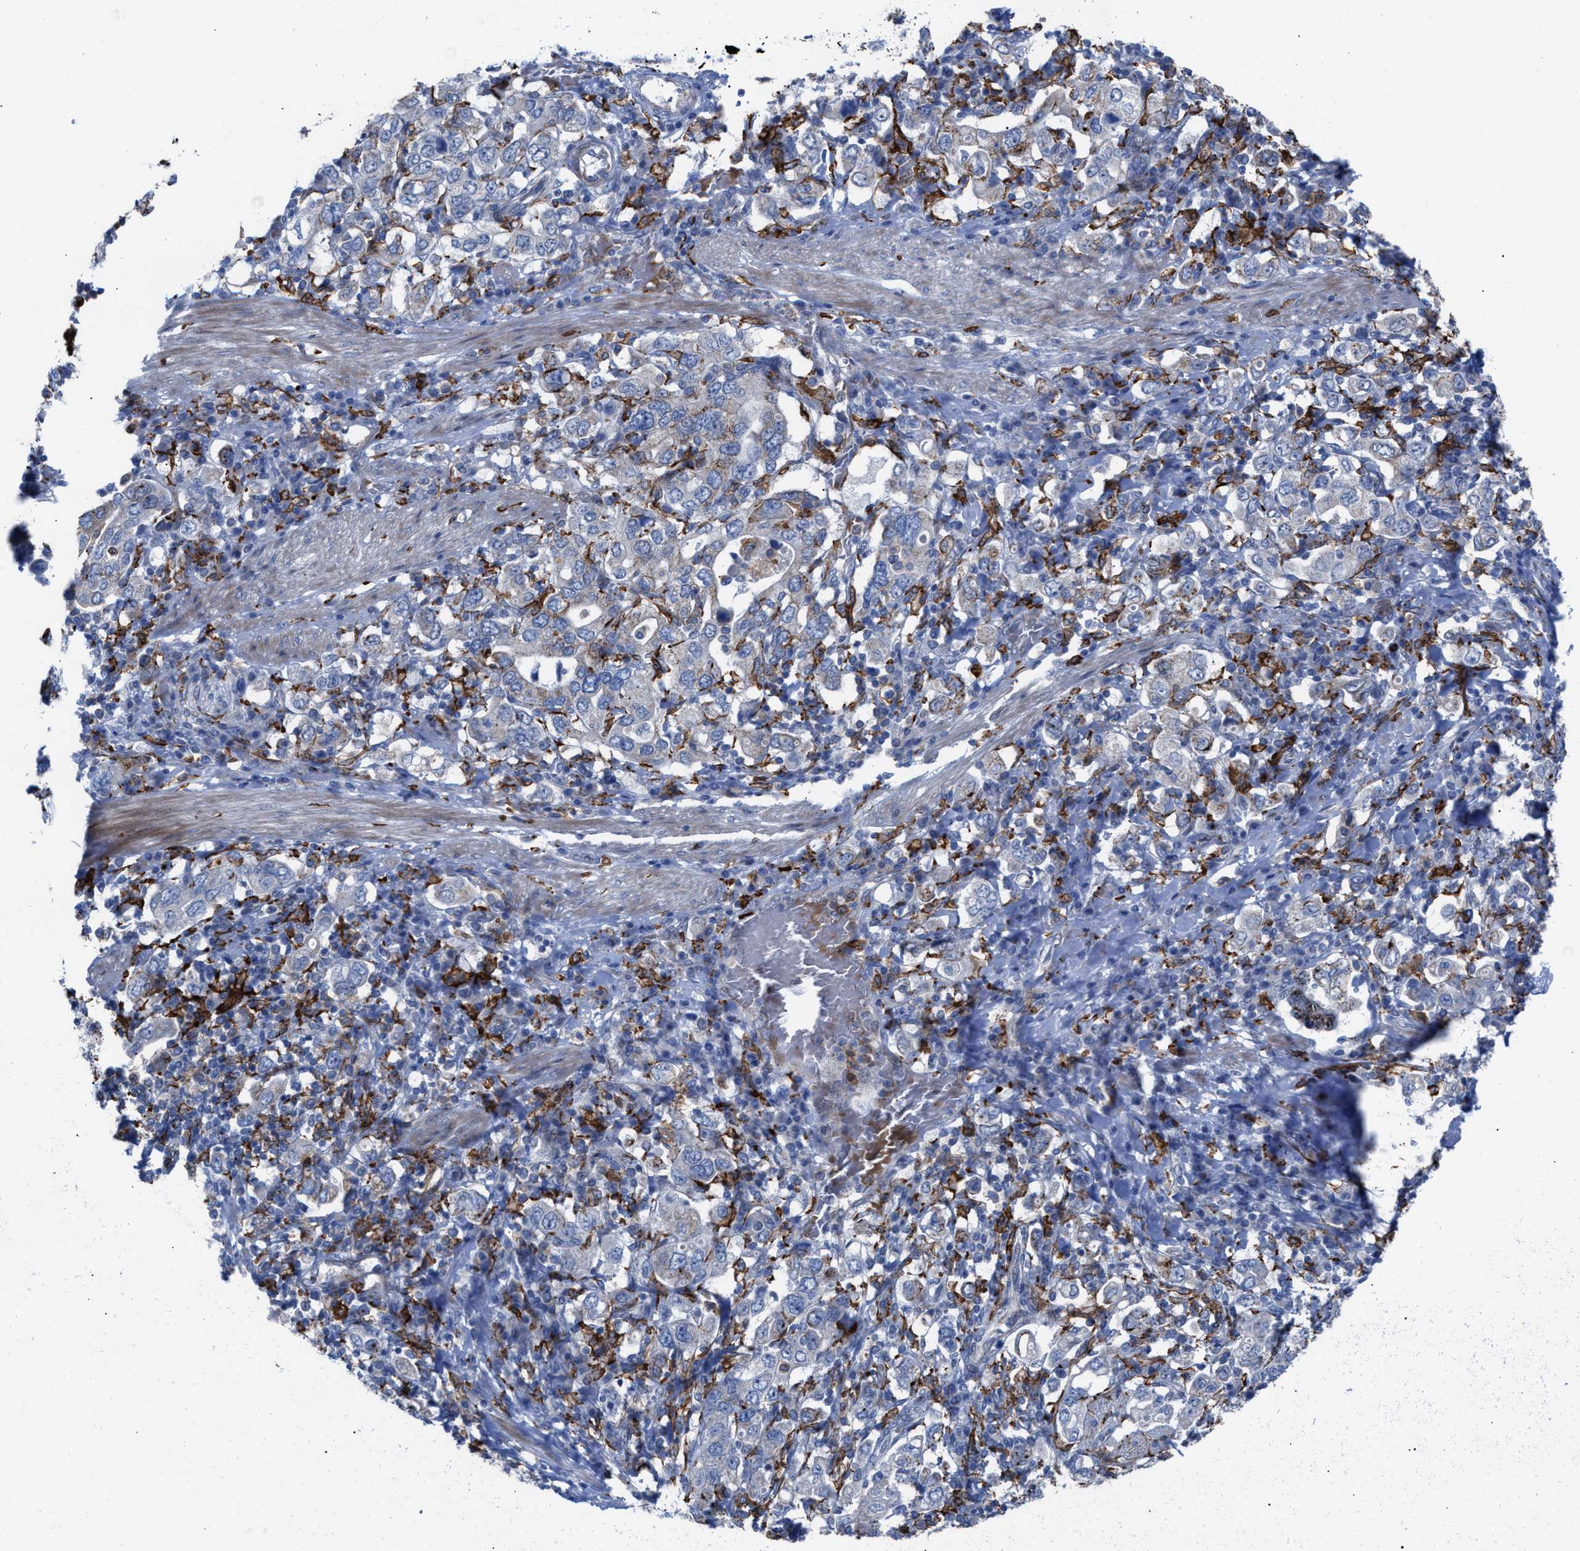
{"staining": {"intensity": "negative", "quantity": "none", "location": "none"}, "tissue": "stomach cancer", "cell_type": "Tumor cells", "image_type": "cancer", "snomed": [{"axis": "morphology", "description": "Adenocarcinoma, NOS"}, {"axis": "topography", "description": "Stomach, upper"}], "caption": "The immunohistochemistry photomicrograph has no significant staining in tumor cells of adenocarcinoma (stomach) tissue. (Stains: DAB (3,3'-diaminobenzidine) immunohistochemistry with hematoxylin counter stain, Microscopy: brightfield microscopy at high magnification).", "gene": "SLC47A1", "patient": {"sex": "male", "age": 62}}